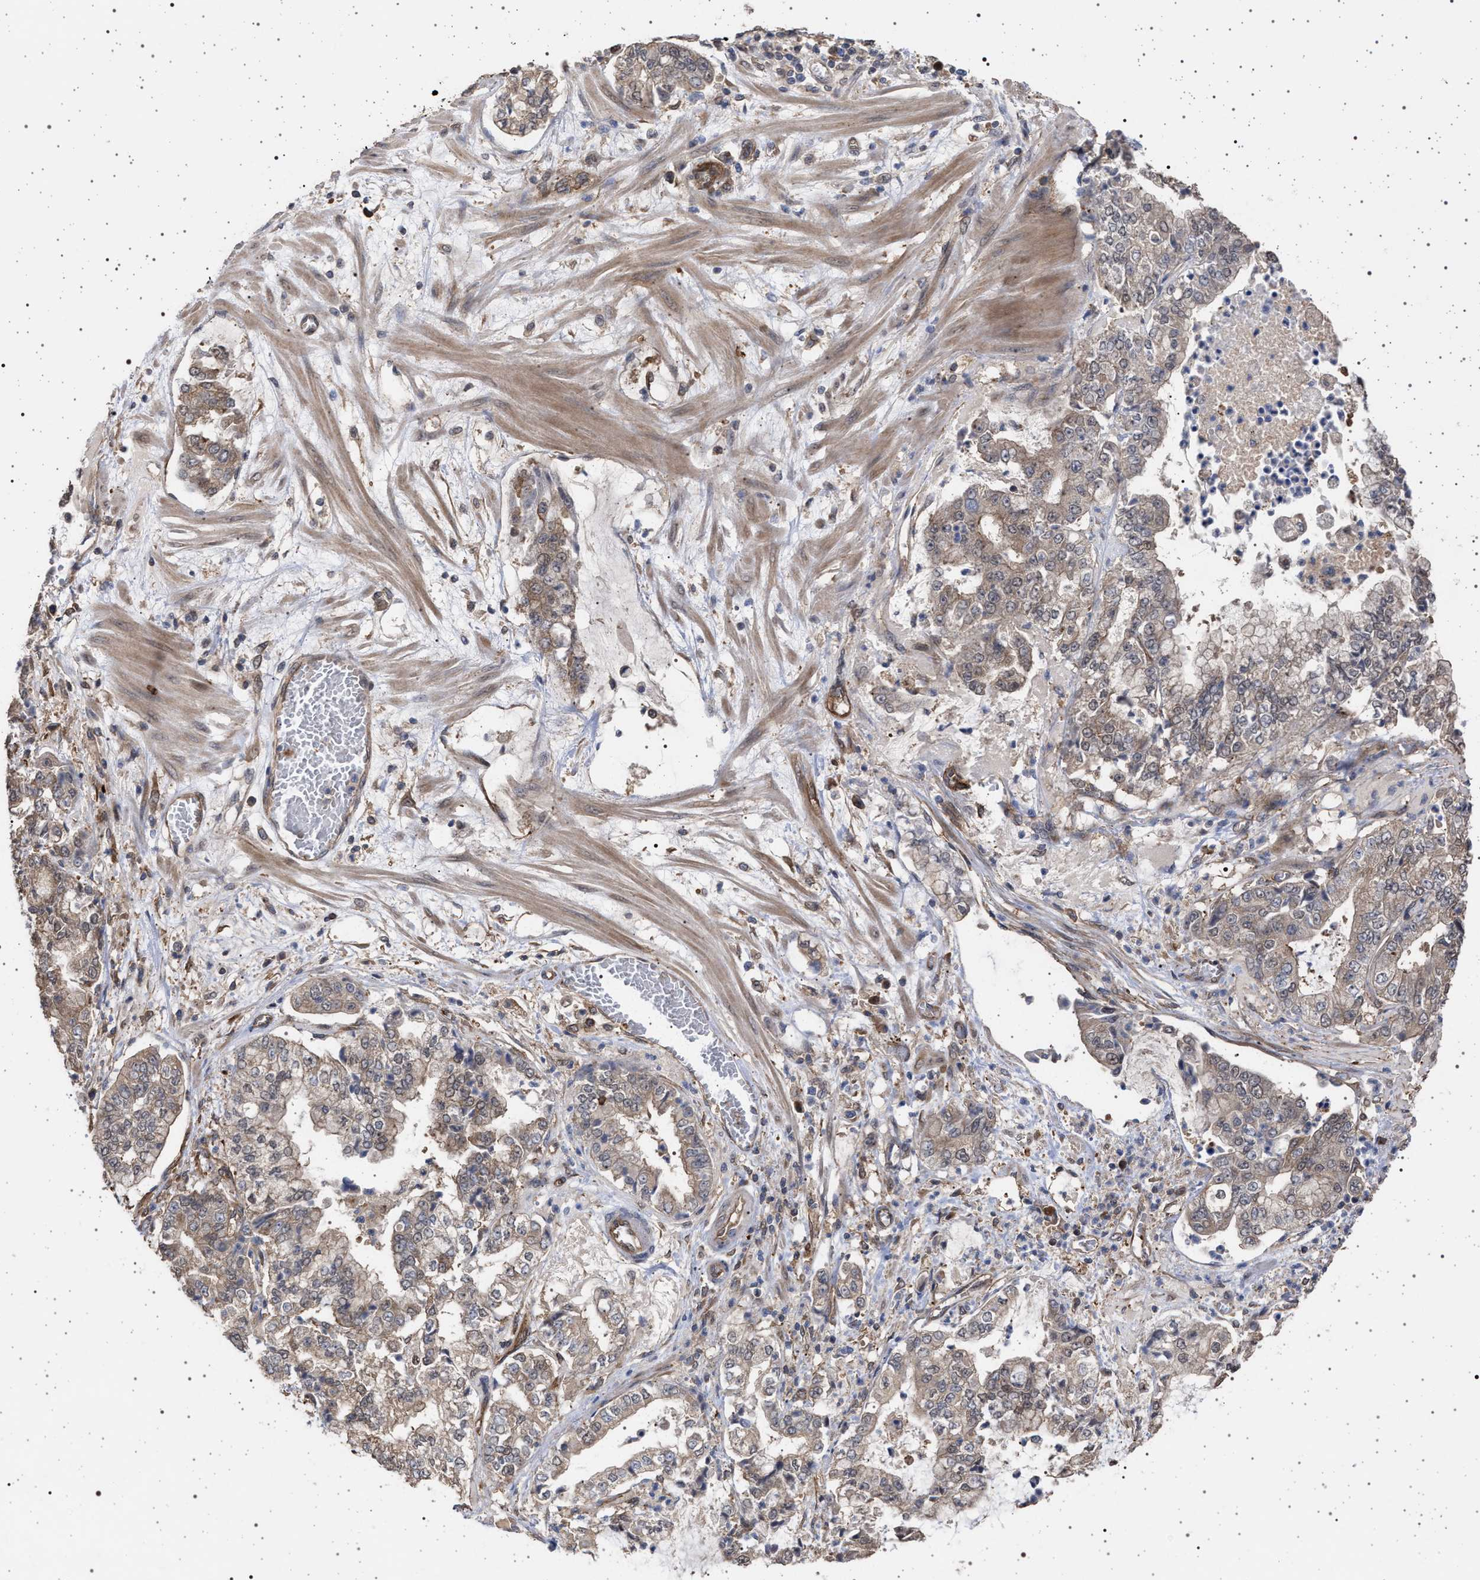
{"staining": {"intensity": "weak", "quantity": ">75%", "location": "cytoplasmic/membranous"}, "tissue": "stomach cancer", "cell_type": "Tumor cells", "image_type": "cancer", "snomed": [{"axis": "morphology", "description": "Adenocarcinoma, NOS"}, {"axis": "topography", "description": "Stomach"}], "caption": "Adenocarcinoma (stomach) stained with DAB (3,3'-diaminobenzidine) immunohistochemistry displays low levels of weak cytoplasmic/membranous positivity in about >75% of tumor cells. The staining is performed using DAB (3,3'-diaminobenzidine) brown chromogen to label protein expression. The nuclei are counter-stained blue using hematoxylin.", "gene": "IFT20", "patient": {"sex": "male", "age": 76}}